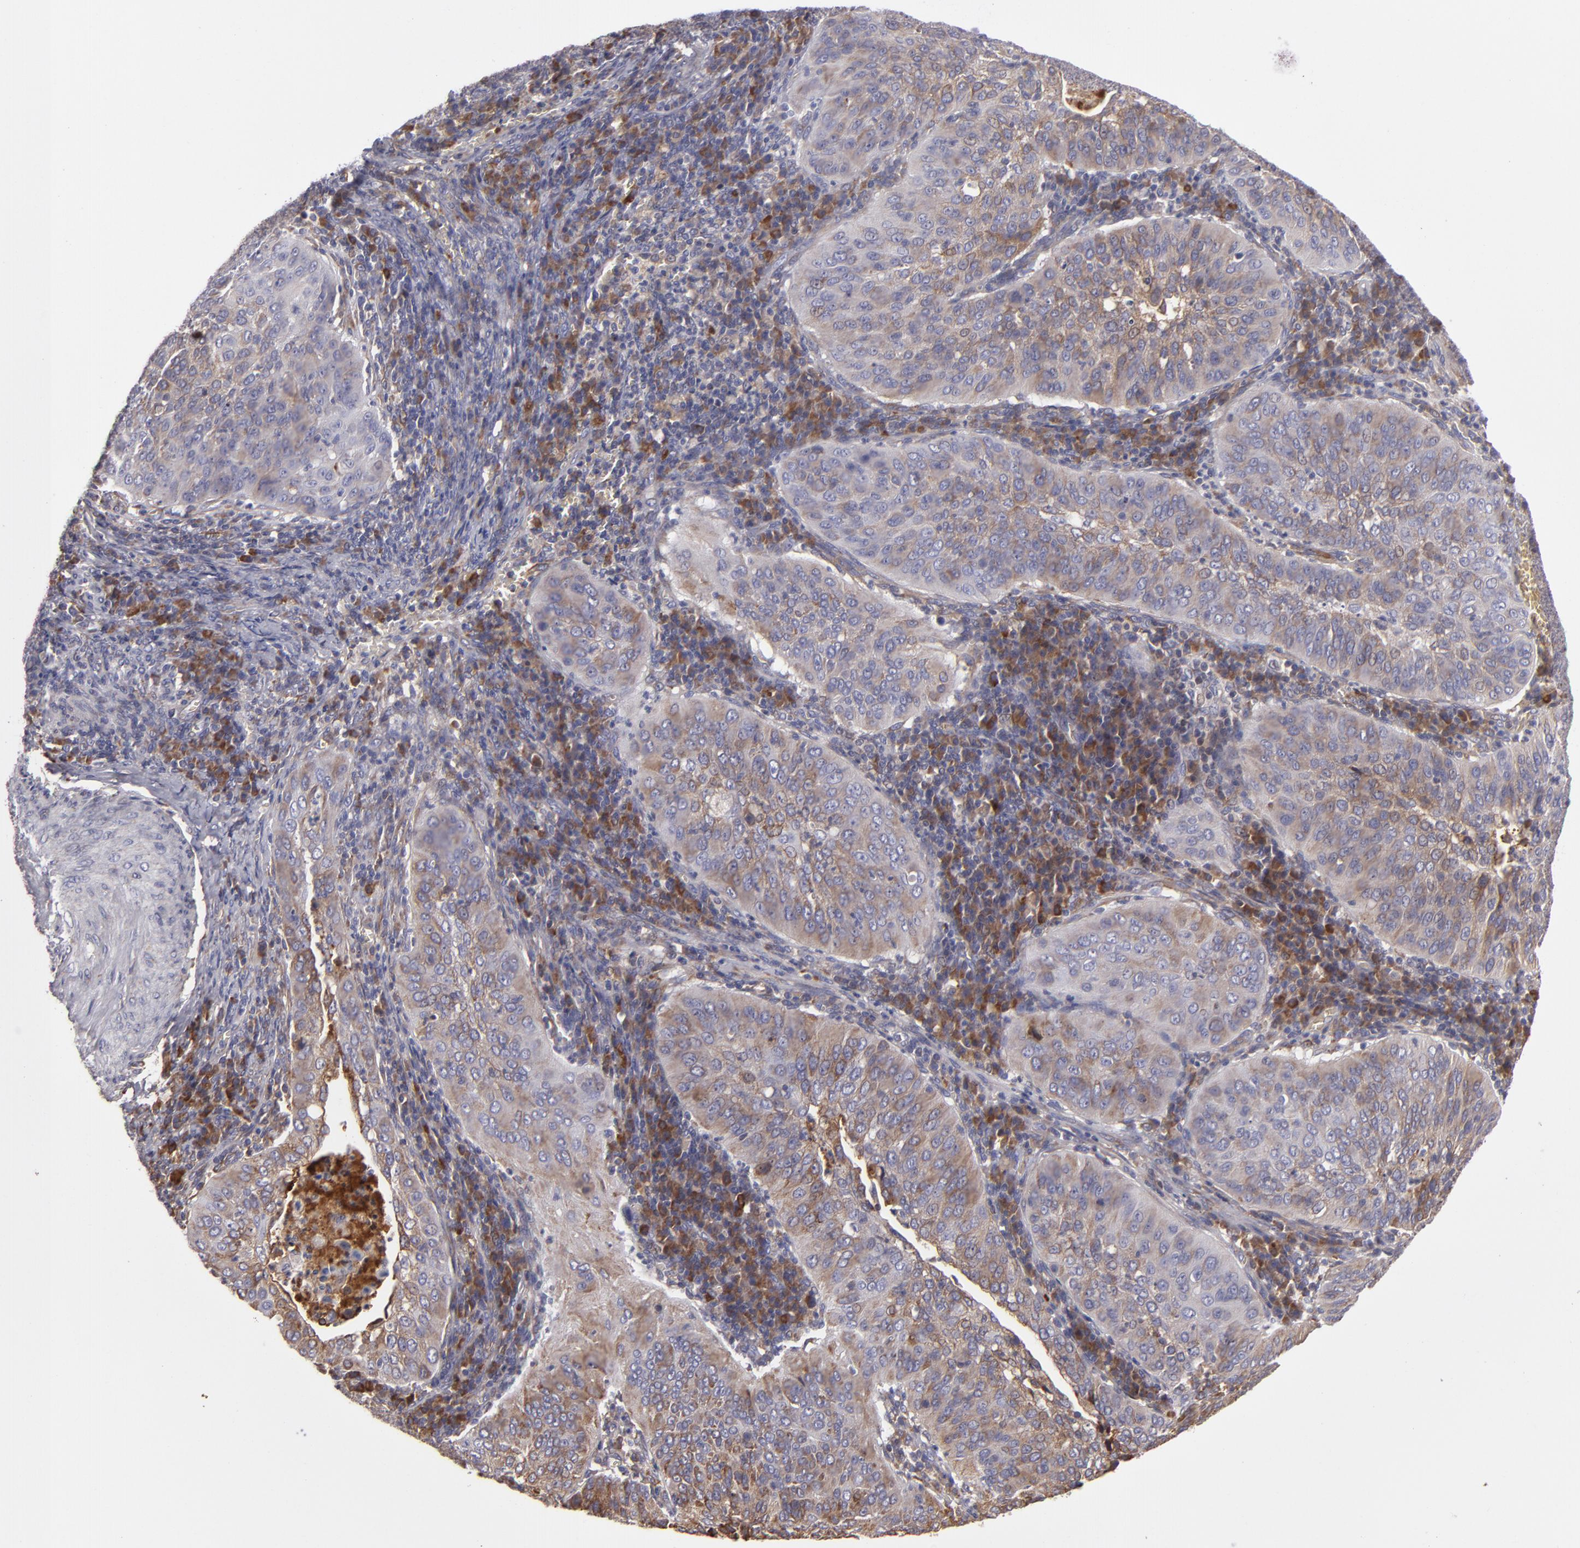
{"staining": {"intensity": "weak", "quantity": ">75%", "location": "cytoplasmic/membranous"}, "tissue": "cervical cancer", "cell_type": "Tumor cells", "image_type": "cancer", "snomed": [{"axis": "morphology", "description": "Squamous cell carcinoma, NOS"}, {"axis": "topography", "description": "Cervix"}], "caption": "Brown immunohistochemical staining in cervical cancer (squamous cell carcinoma) reveals weak cytoplasmic/membranous positivity in about >75% of tumor cells.", "gene": "CFB", "patient": {"sex": "female", "age": 39}}